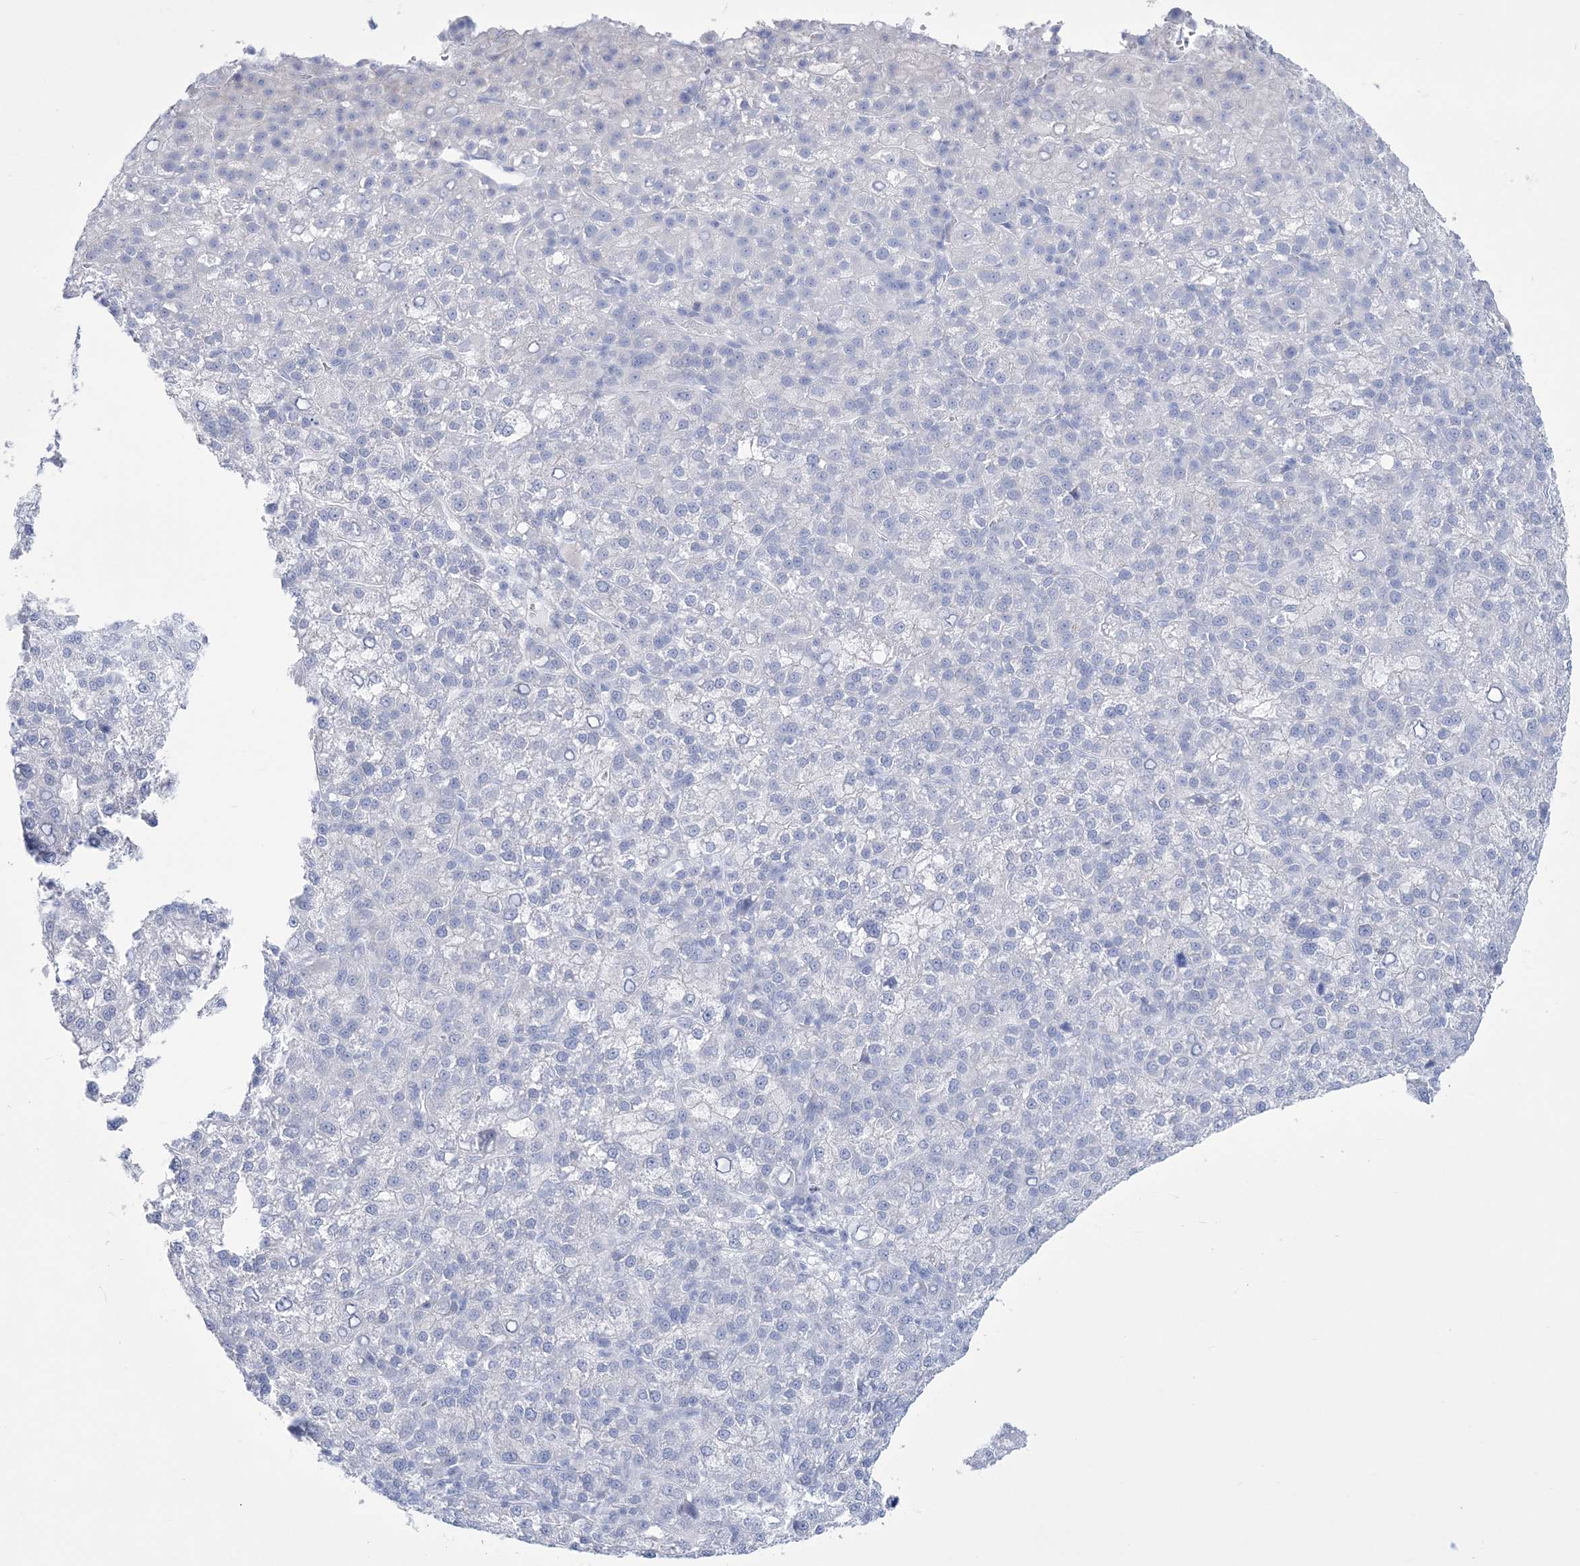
{"staining": {"intensity": "negative", "quantity": "none", "location": "none"}, "tissue": "liver cancer", "cell_type": "Tumor cells", "image_type": "cancer", "snomed": [{"axis": "morphology", "description": "Carcinoma, Hepatocellular, NOS"}, {"axis": "topography", "description": "Liver"}], "caption": "Immunohistochemical staining of liver cancer shows no significant expression in tumor cells.", "gene": "RBP2", "patient": {"sex": "female", "age": 58}}